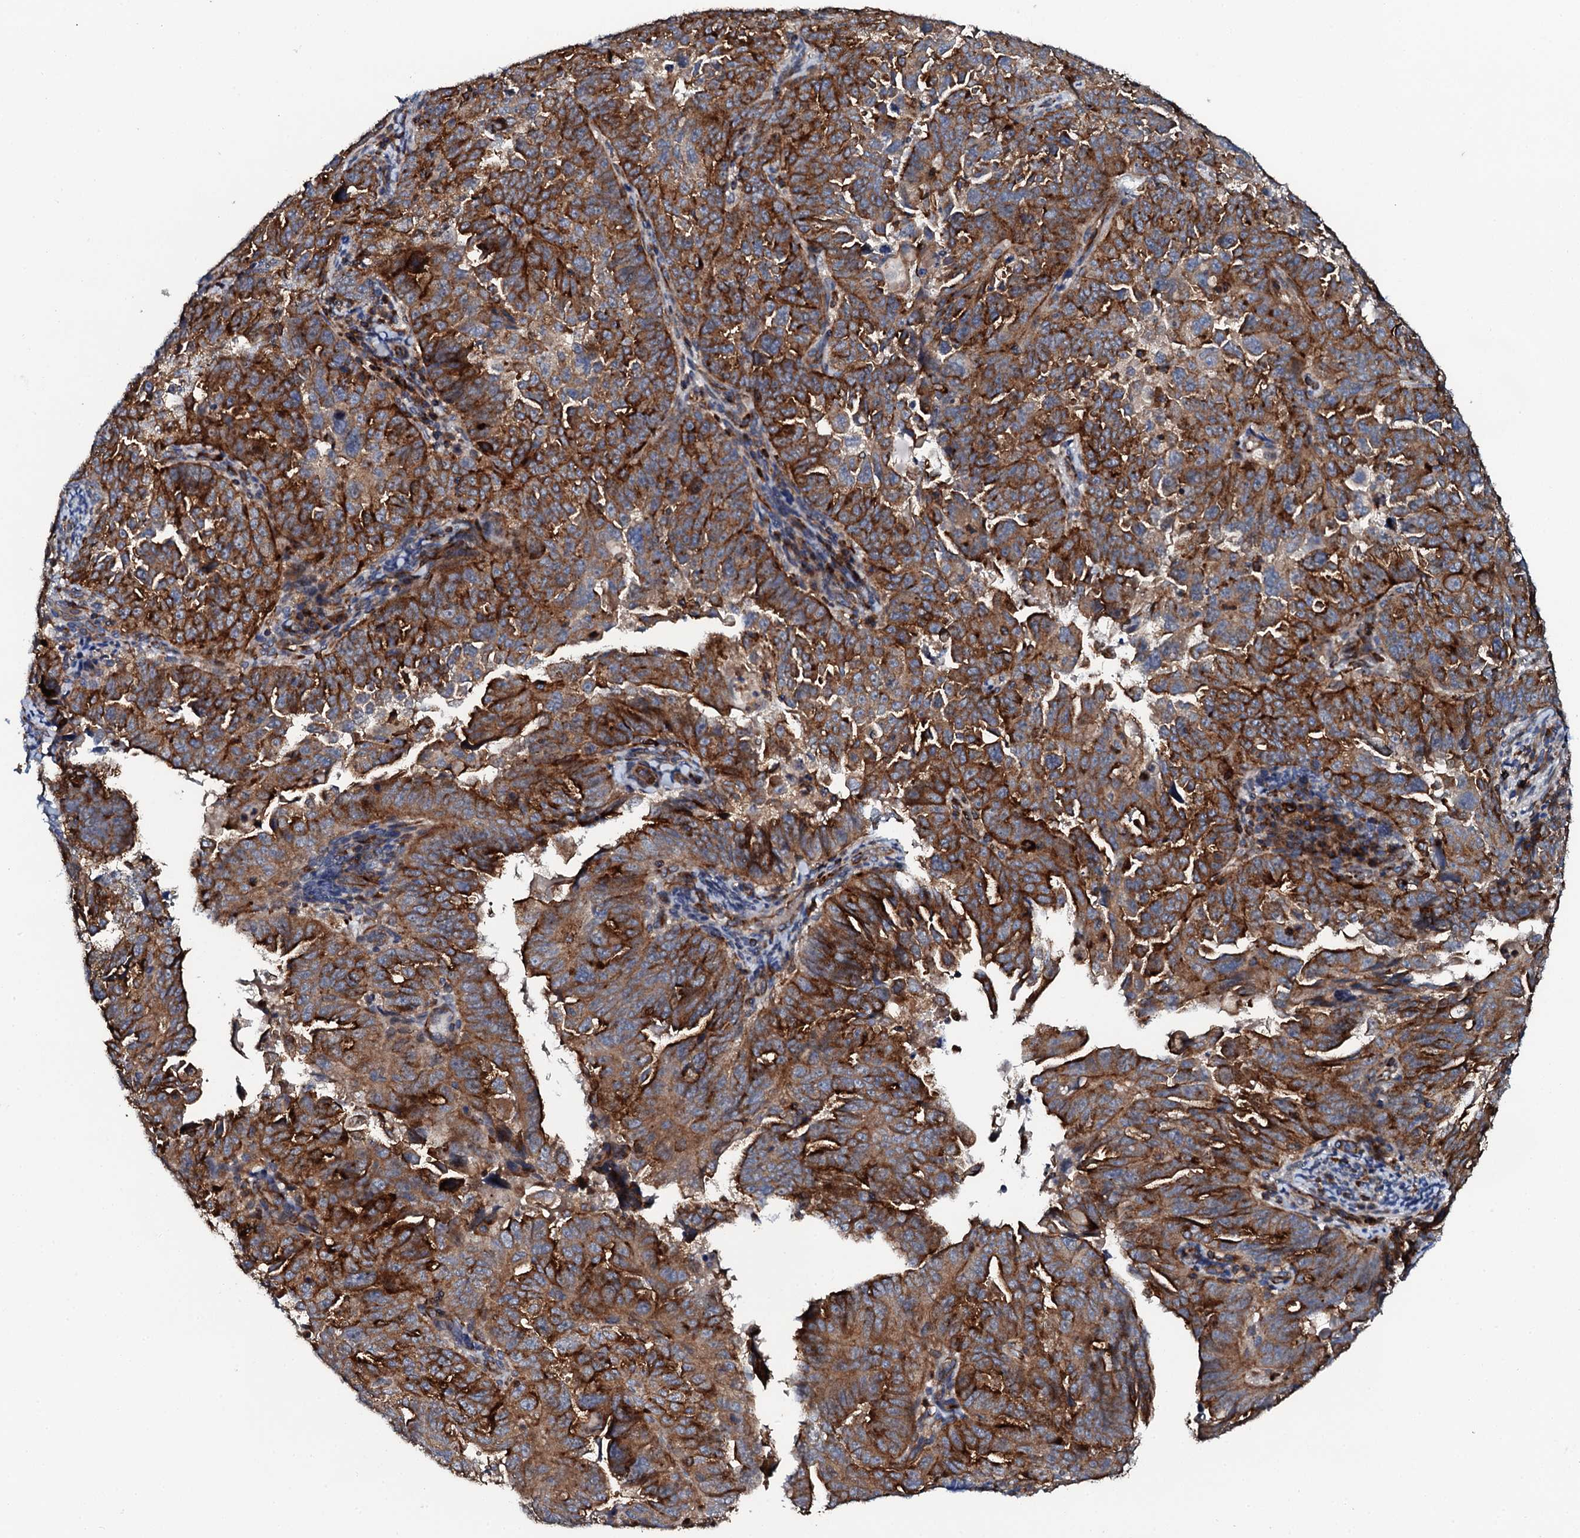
{"staining": {"intensity": "strong", "quantity": ">75%", "location": "cytoplasmic/membranous"}, "tissue": "endometrial cancer", "cell_type": "Tumor cells", "image_type": "cancer", "snomed": [{"axis": "morphology", "description": "Adenocarcinoma, NOS"}, {"axis": "topography", "description": "Endometrium"}], "caption": "Immunohistochemical staining of human adenocarcinoma (endometrial) shows high levels of strong cytoplasmic/membranous protein expression in about >75% of tumor cells. (IHC, brightfield microscopy, high magnification).", "gene": "VAMP8", "patient": {"sex": "female", "age": 65}}